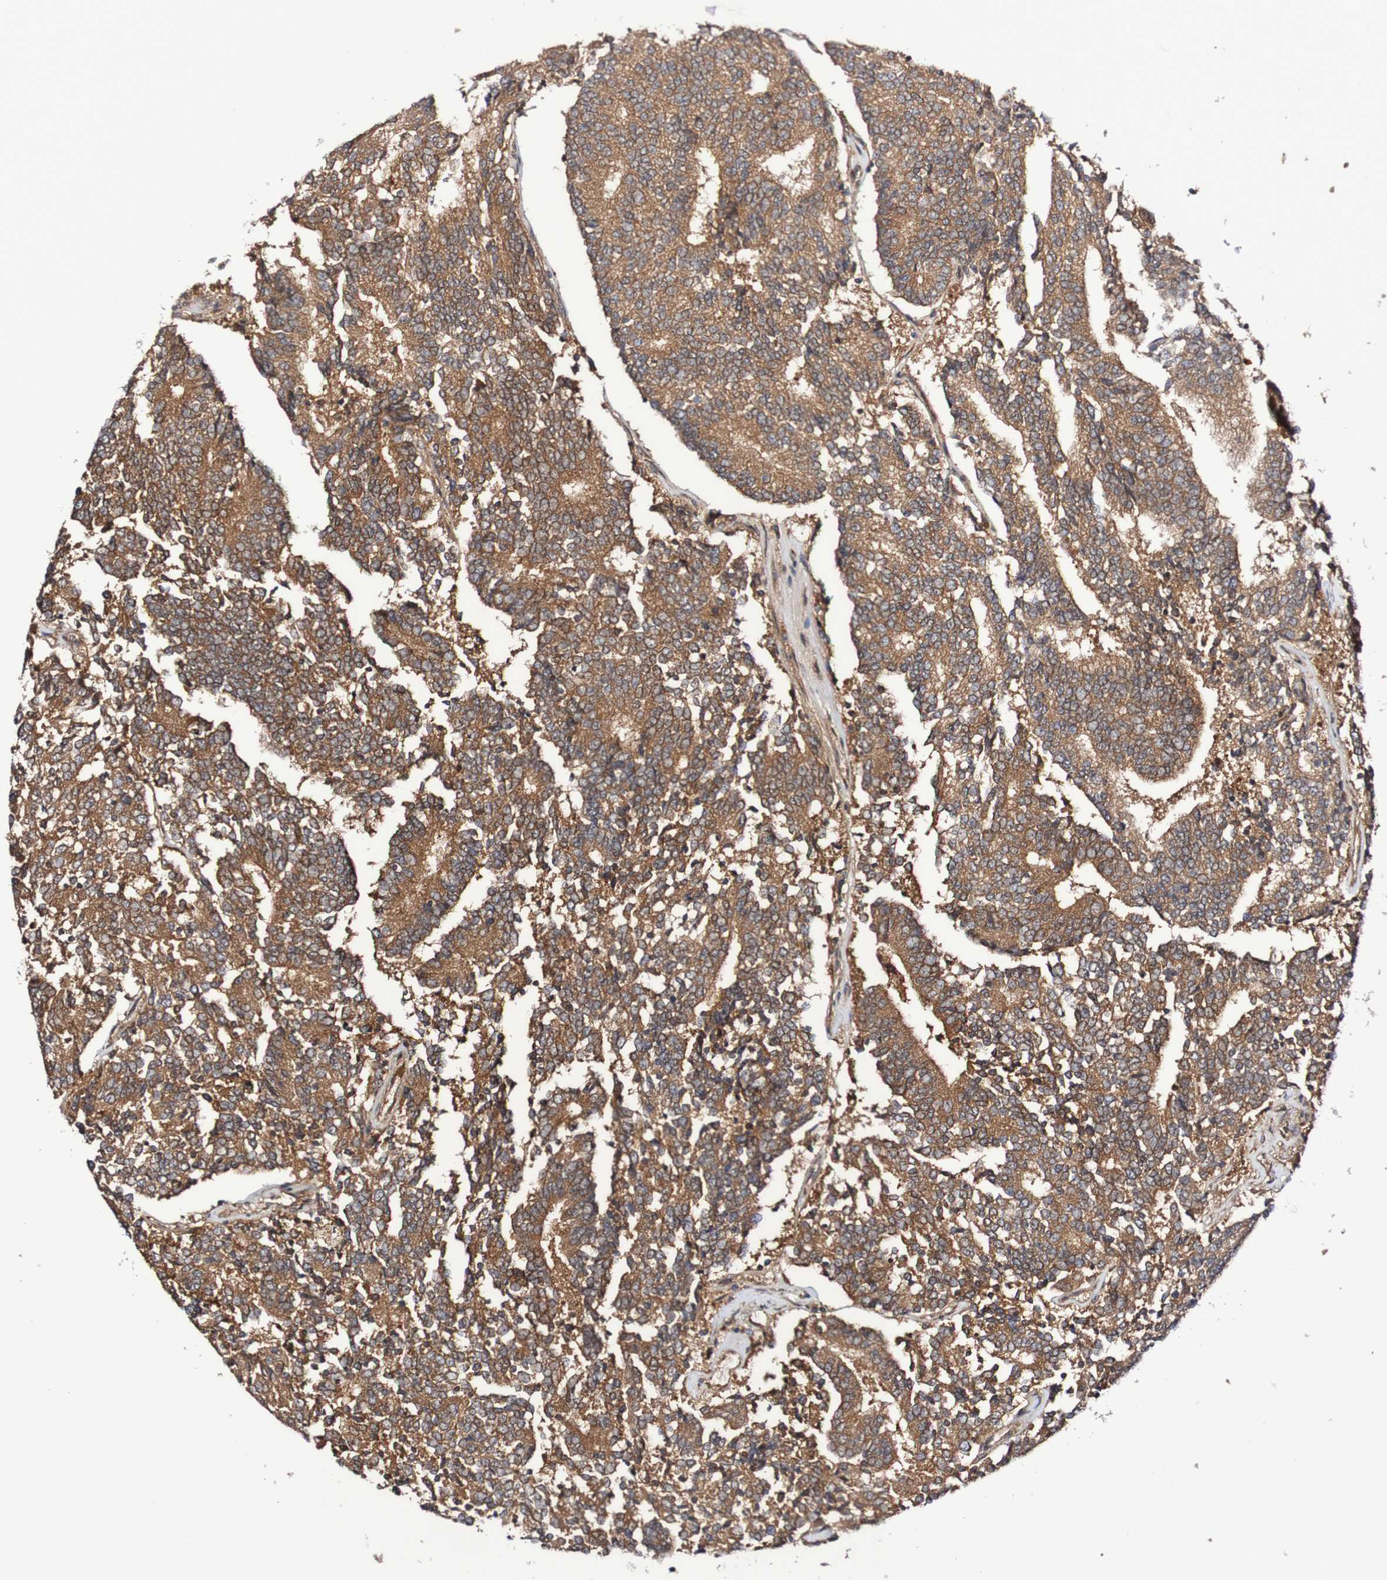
{"staining": {"intensity": "moderate", "quantity": ">75%", "location": "cytoplasmic/membranous"}, "tissue": "prostate cancer", "cell_type": "Tumor cells", "image_type": "cancer", "snomed": [{"axis": "morphology", "description": "Normal tissue, NOS"}, {"axis": "morphology", "description": "Adenocarcinoma, High grade"}, {"axis": "topography", "description": "Prostate"}, {"axis": "topography", "description": "Seminal veicle"}], "caption": "A histopathology image of human adenocarcinoma (high-grade) (prostate) stained for a protein displays moderate cytoplasmic/membranous brown staining in tumor cells.", "gene": "PHPT1", "patient": {"sex": "male", "age": 55}}